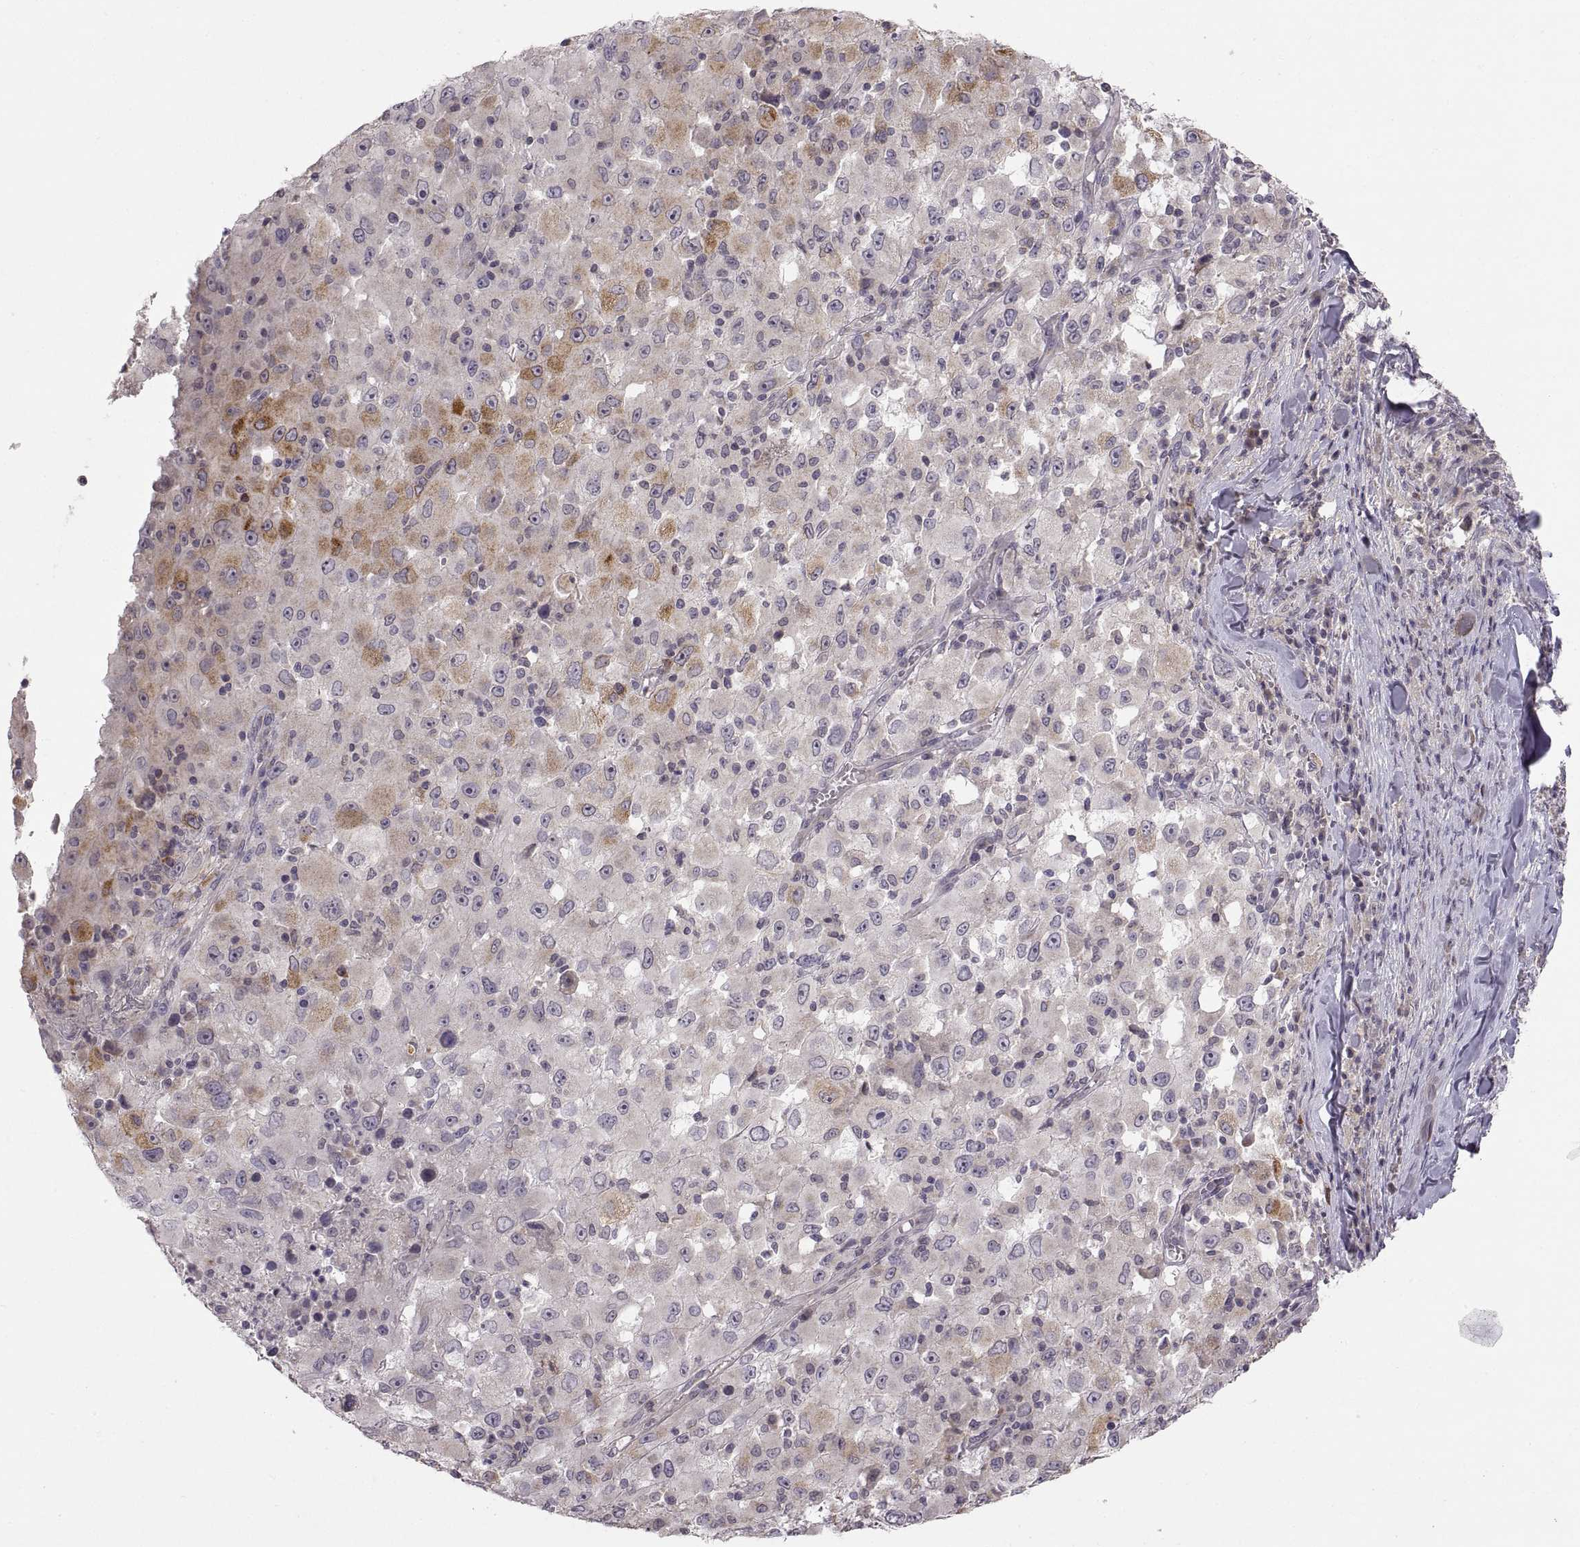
{"staining": {"intensity": "strong", "quantity": "<25%", "location": "cytoplasmic/membranous"}, "tissue": "melanoma", "cell_type": "Tumor cells", "image_type": "cancer", "snomed": [{"axis": "morphology", "description": "Malignant melanoma, Metastatic site"}, {"axis": "topography", "description": "Soft tissue"}], "caption": "Strong cytoplasmic/membranous expression for a protein is identified in about <25% of tumor cells of melanoma using IHC.", "gene": "HMGCR", "patient": {"sex": "male", "age": 50}}